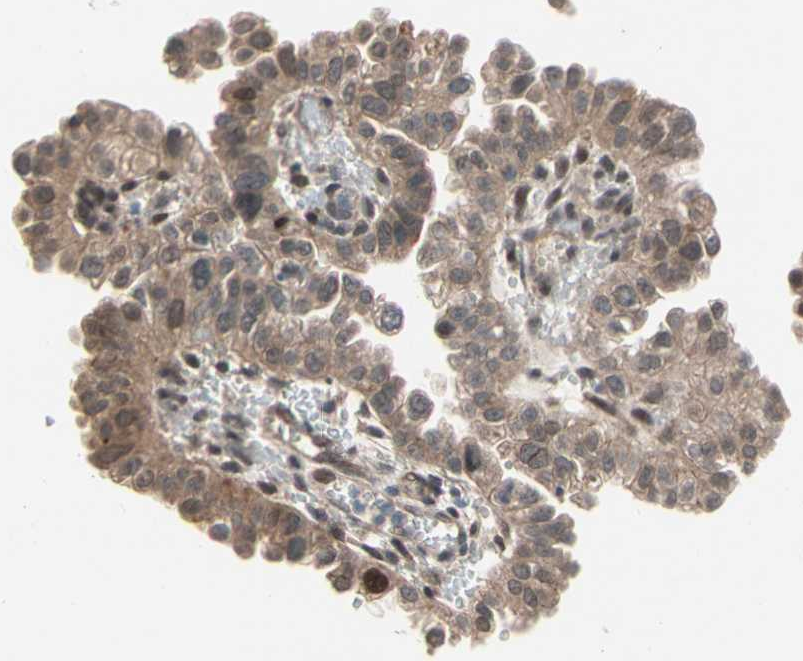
{"staining": {"intensity": "moderate", "quantity": ">75%", "location": "cytoplasmic/membranous"}, "tissue": "endometrial cancer", "cell_type": "Tumor cells", "image_type": "cancer", "snomed": [{"axis": "morphology", "description": "Adenocarcinoma, NOS"}, {"axis": "topography", "description": "Endometrium"}], "caption": "Human endometrial cancer stained for a protein (brown) shows moderate cytoplasmic/membranous positive staining in about >75% of tumor cells.", "gene": "NGEF", "patient": {"sex": "female", "age": 85}}